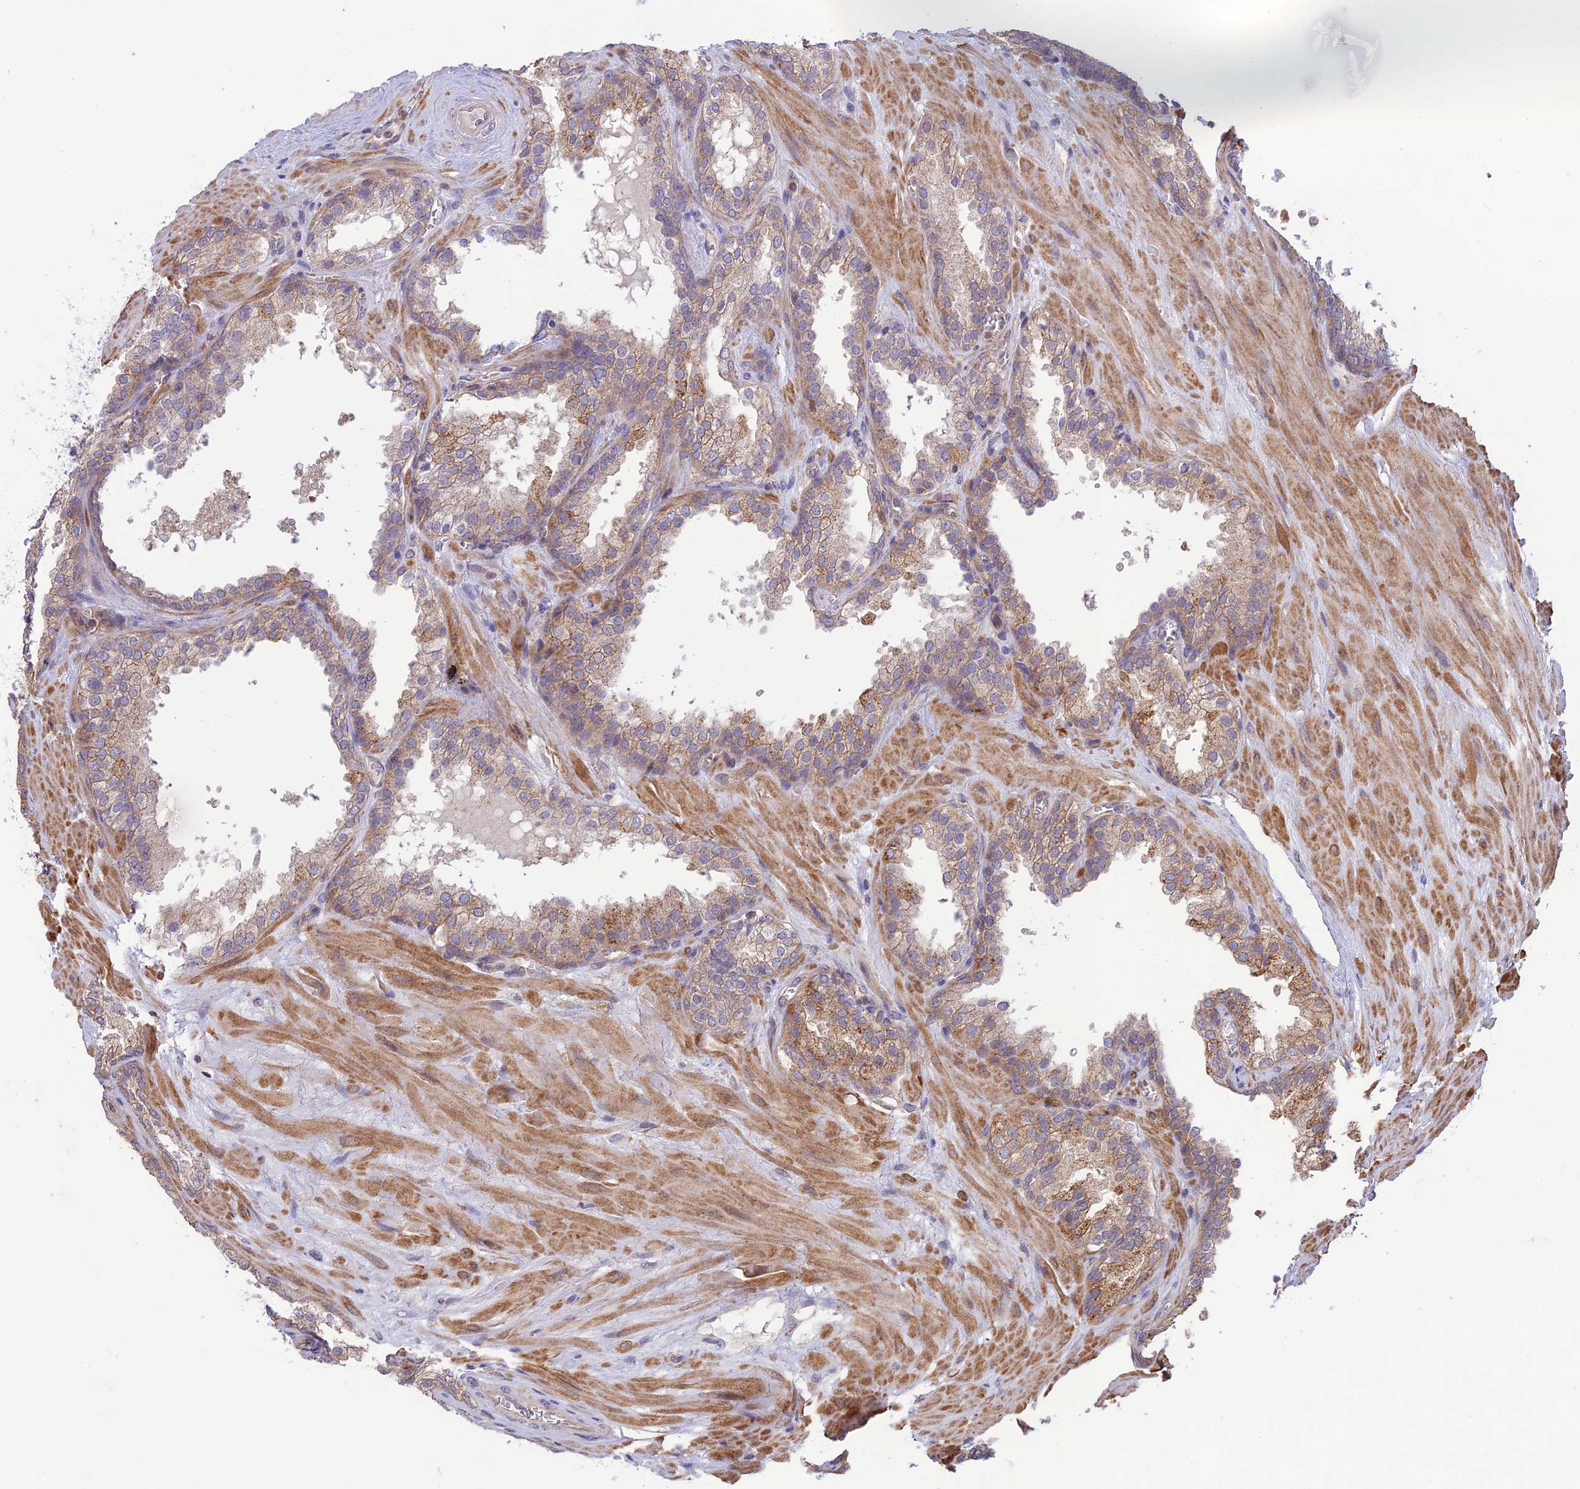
{"staining": {"intensity": "moderate", "quantity": "<25%", "location": "cytoplasmic/membranous"}, "tissue": "prostate cancer", "cell_type": "Tumor cells", "image_type": "cancer", "snomed": [{"axis": "morphology", "description": "Adenocarcinoma, High grade"}, {"axis": "topography", "description": "Prostate"}], "caption": "Moderate cytoplasmic/membranous protein positivity is present in approximately <25% of tumor cells in prostate adenocarcinoma (high-grade).", "gene": "FCHSD1", "patient": {"sex": "male", "age": 63}}